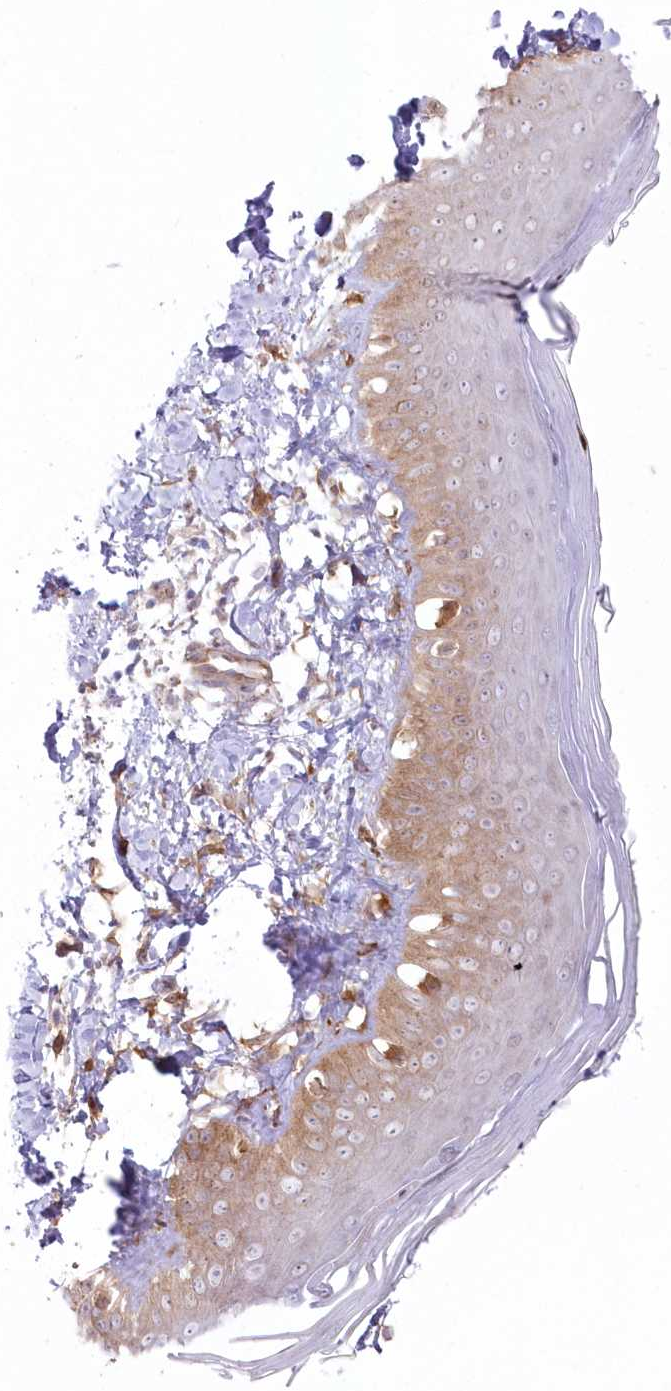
{"staining": {"intensity": "moderate", "quantity": ">75%", "location": "cytoplasmic/membranous"}, "tissue": "skin", "cell_type": "Fibroblasts", "image_type": "normal", "snomed": [{"axis": "morphology", "description": "Normal tissue, NOS"}, {"axis": "topography", "description": "Skin"}], "caption": "Protein expression analysis of normal skin displays moderate cytoplasmic/membranous staining in approximately >75% of fibroblasts. The staining was performed using DAB to visualize the protein expression in brown, while the nuclei were stained in blue with hematoxylin (Magnification: 20x).", "gene": "SH3PXD2B", "patient": {"sex": "male", "age": 52}}